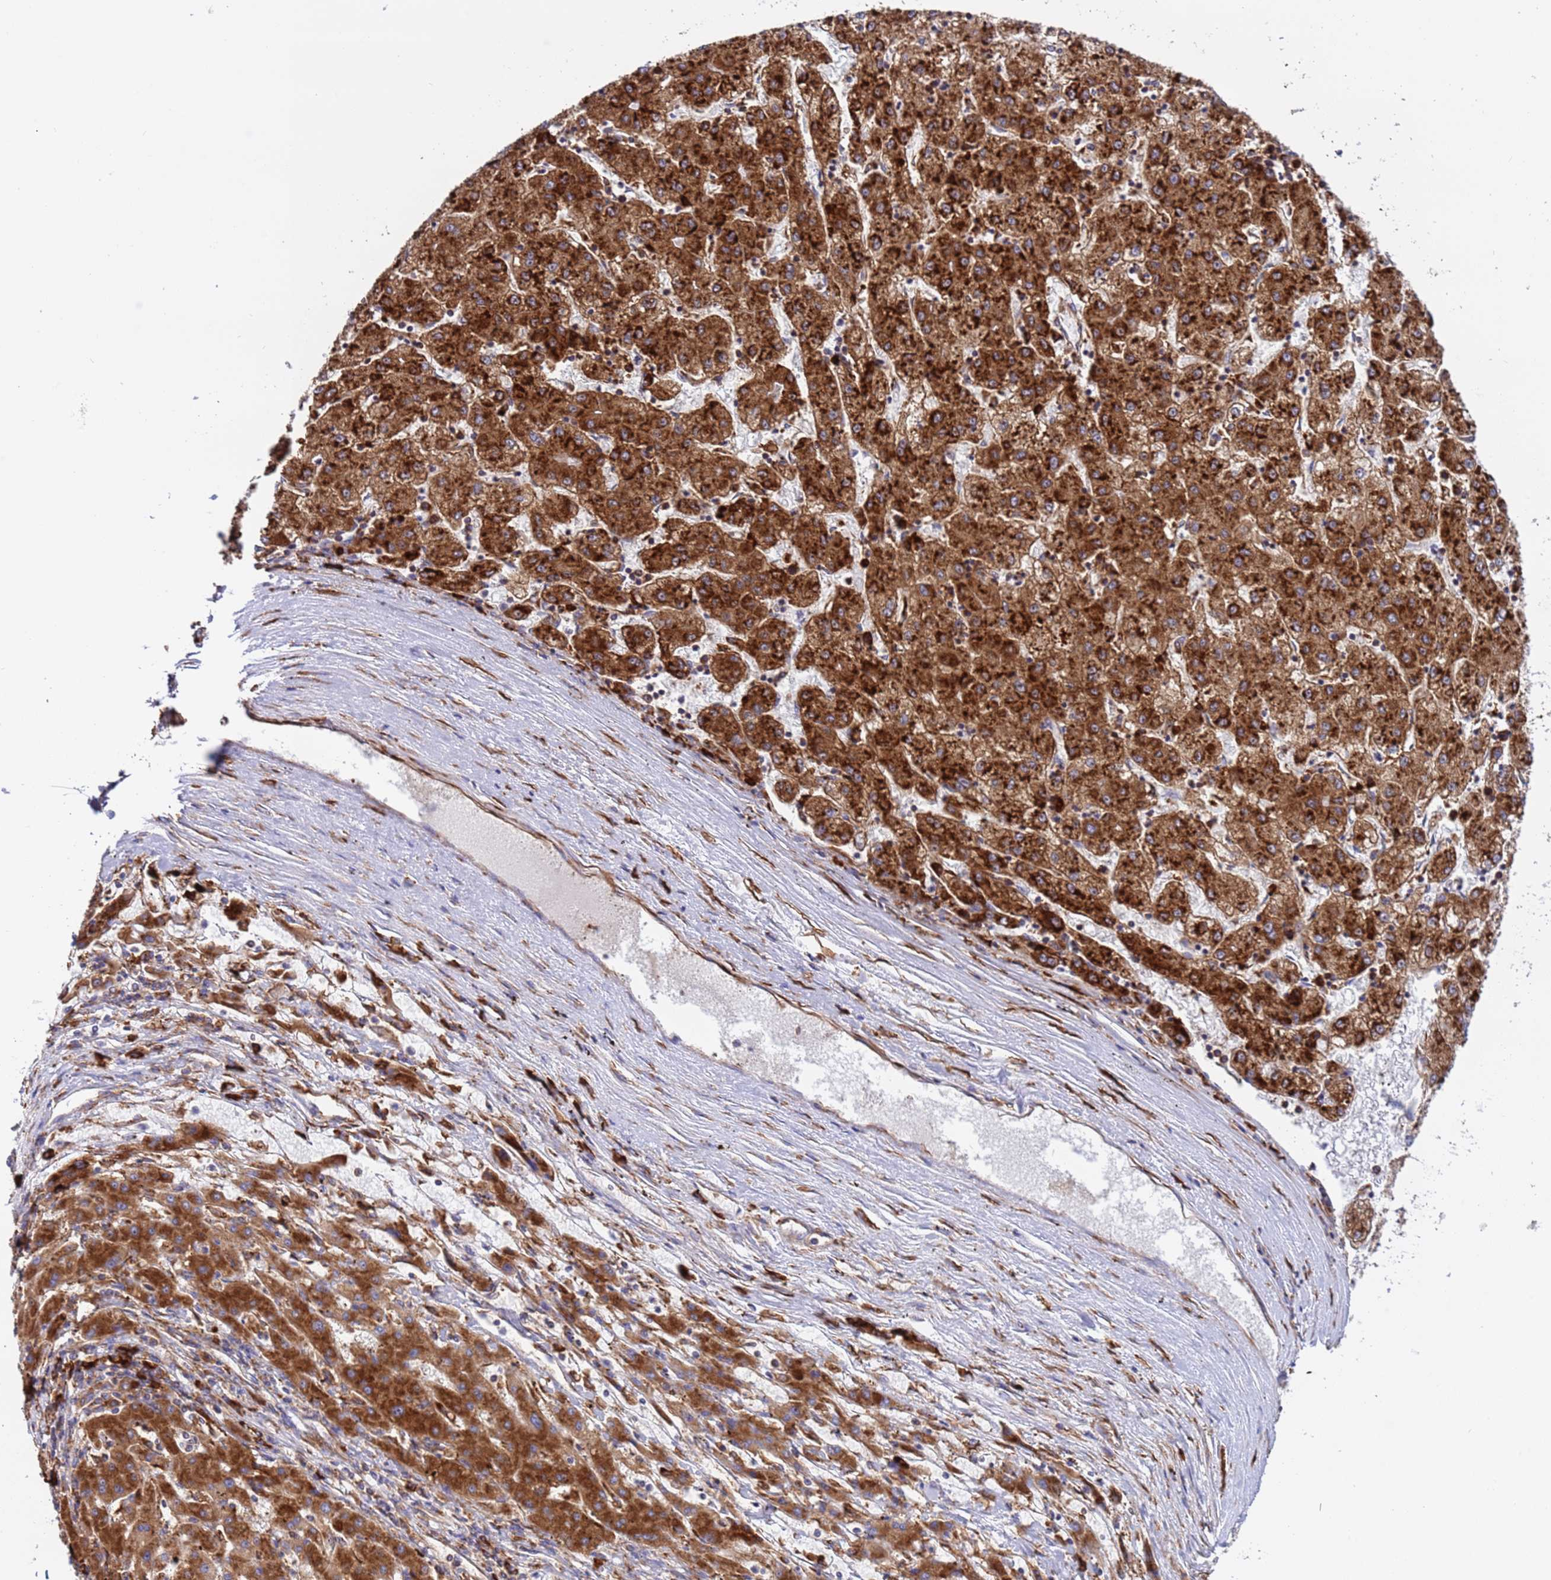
{"staining": {"intensity": "strong", "quantity": ">75%", "location": "cytoplasmic/membranous"}, "tissue": "liver cancer", "cell_type": "Tumor cells", "image_type": "cancer", "snomed": [{"axis": "morphology", "description": "Carcinoma, Hepatocellular, NOS"}, {"axis": "topography", "description": "Liver"}], "caption": "Protein expression analysis of human liver cancer reveals strong cytoplasmic/membranous staining in about >75% of tumor cells.", "gene": "RPL36", "patient": {"sex": "male", "age": 72}}